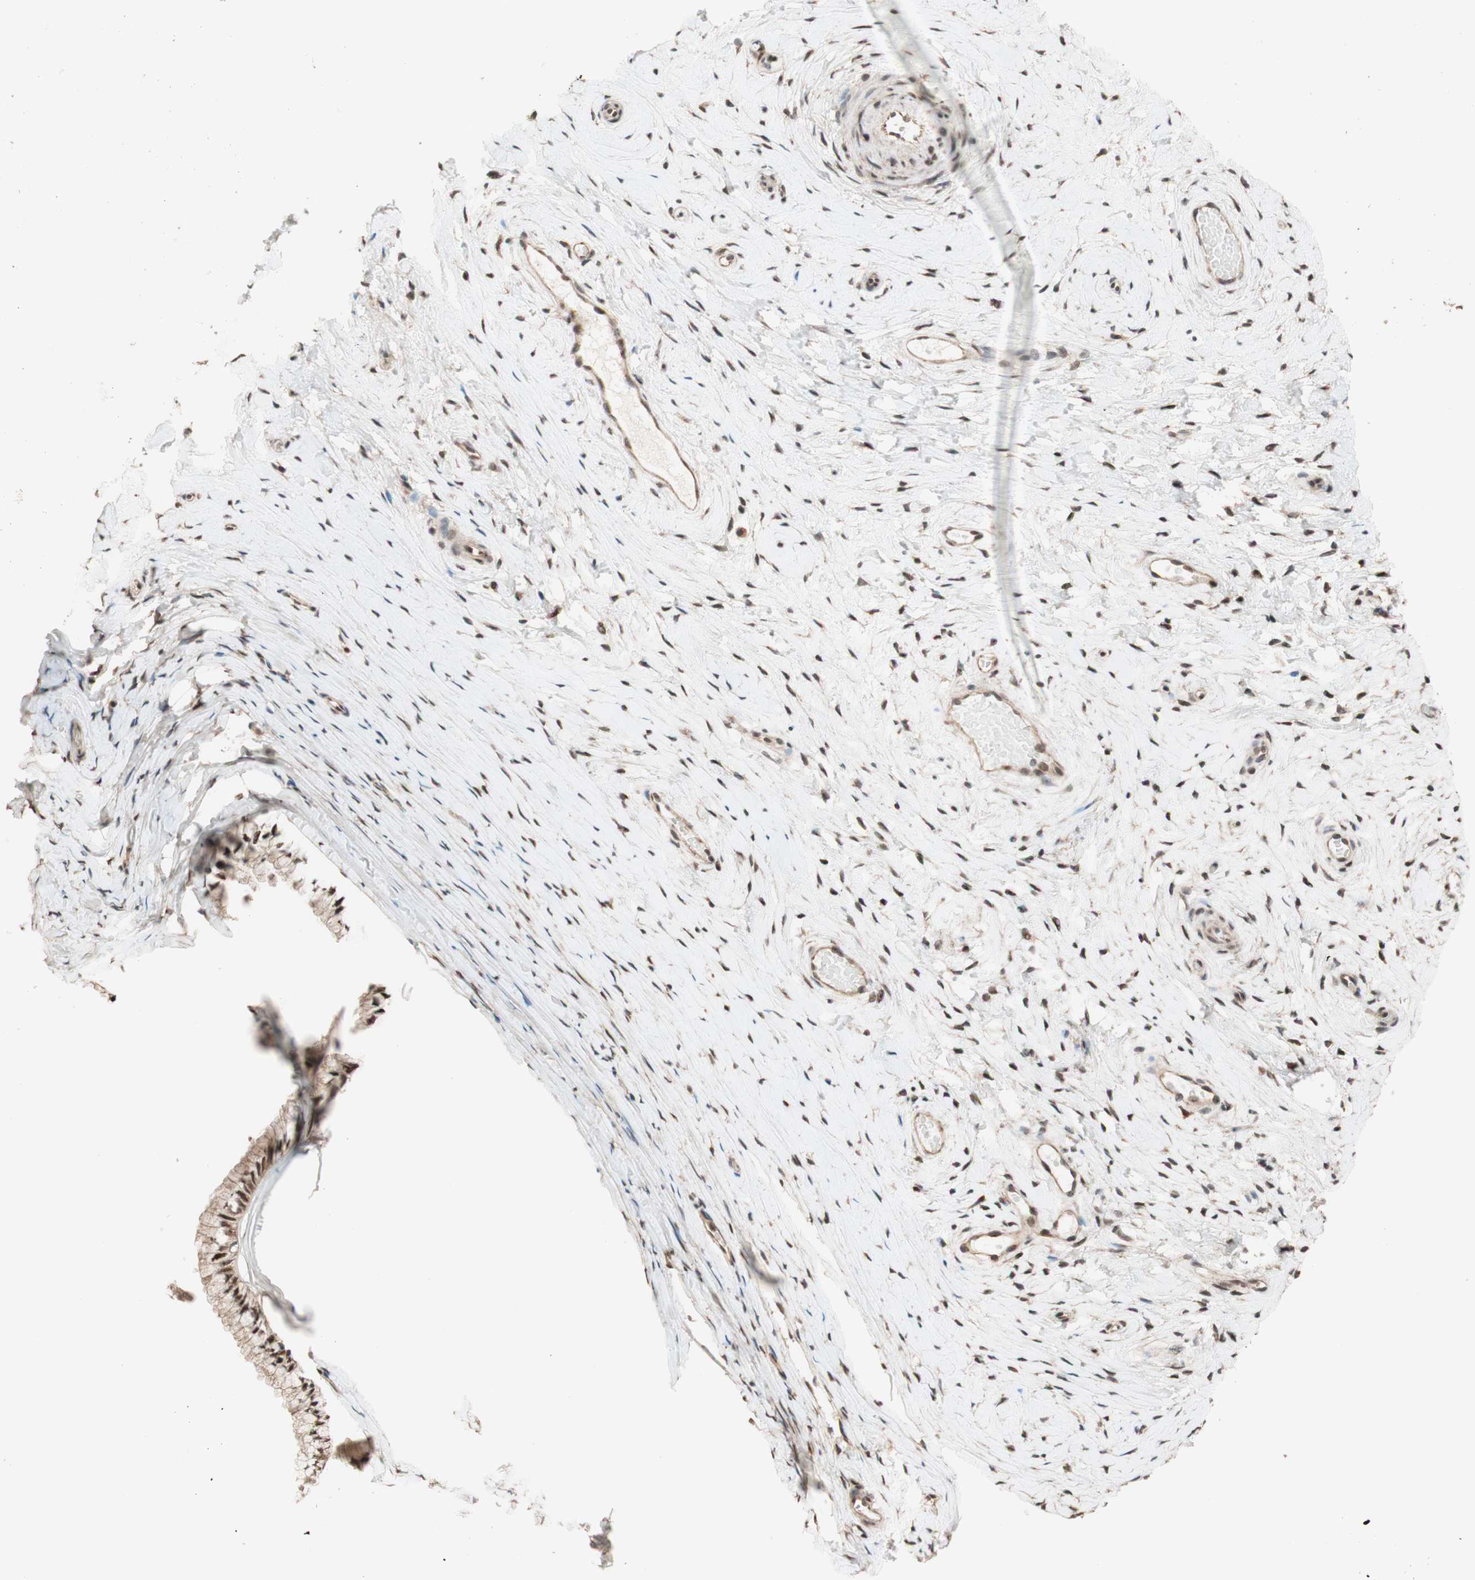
{"staining": {"intensity": "moderate", "quantity": ">75%", "location": "cytoplasmic/membranous"}, "tissue": "cervix", "cell_type": "Glandular cells", "image_type": "normal", "snomed": [{"axis": "morphology", "description": "Normal tissue, NOS"}, {"axis": "topography", "description": "Cervix"}], "caption": "Protein analysis of unremarkable cervix displays moderate cytoplasmic/membranous expression in approximately >75% of glandular cells.", "gene": "CCNC", "patient": {"sex": "female", "age": 39}}